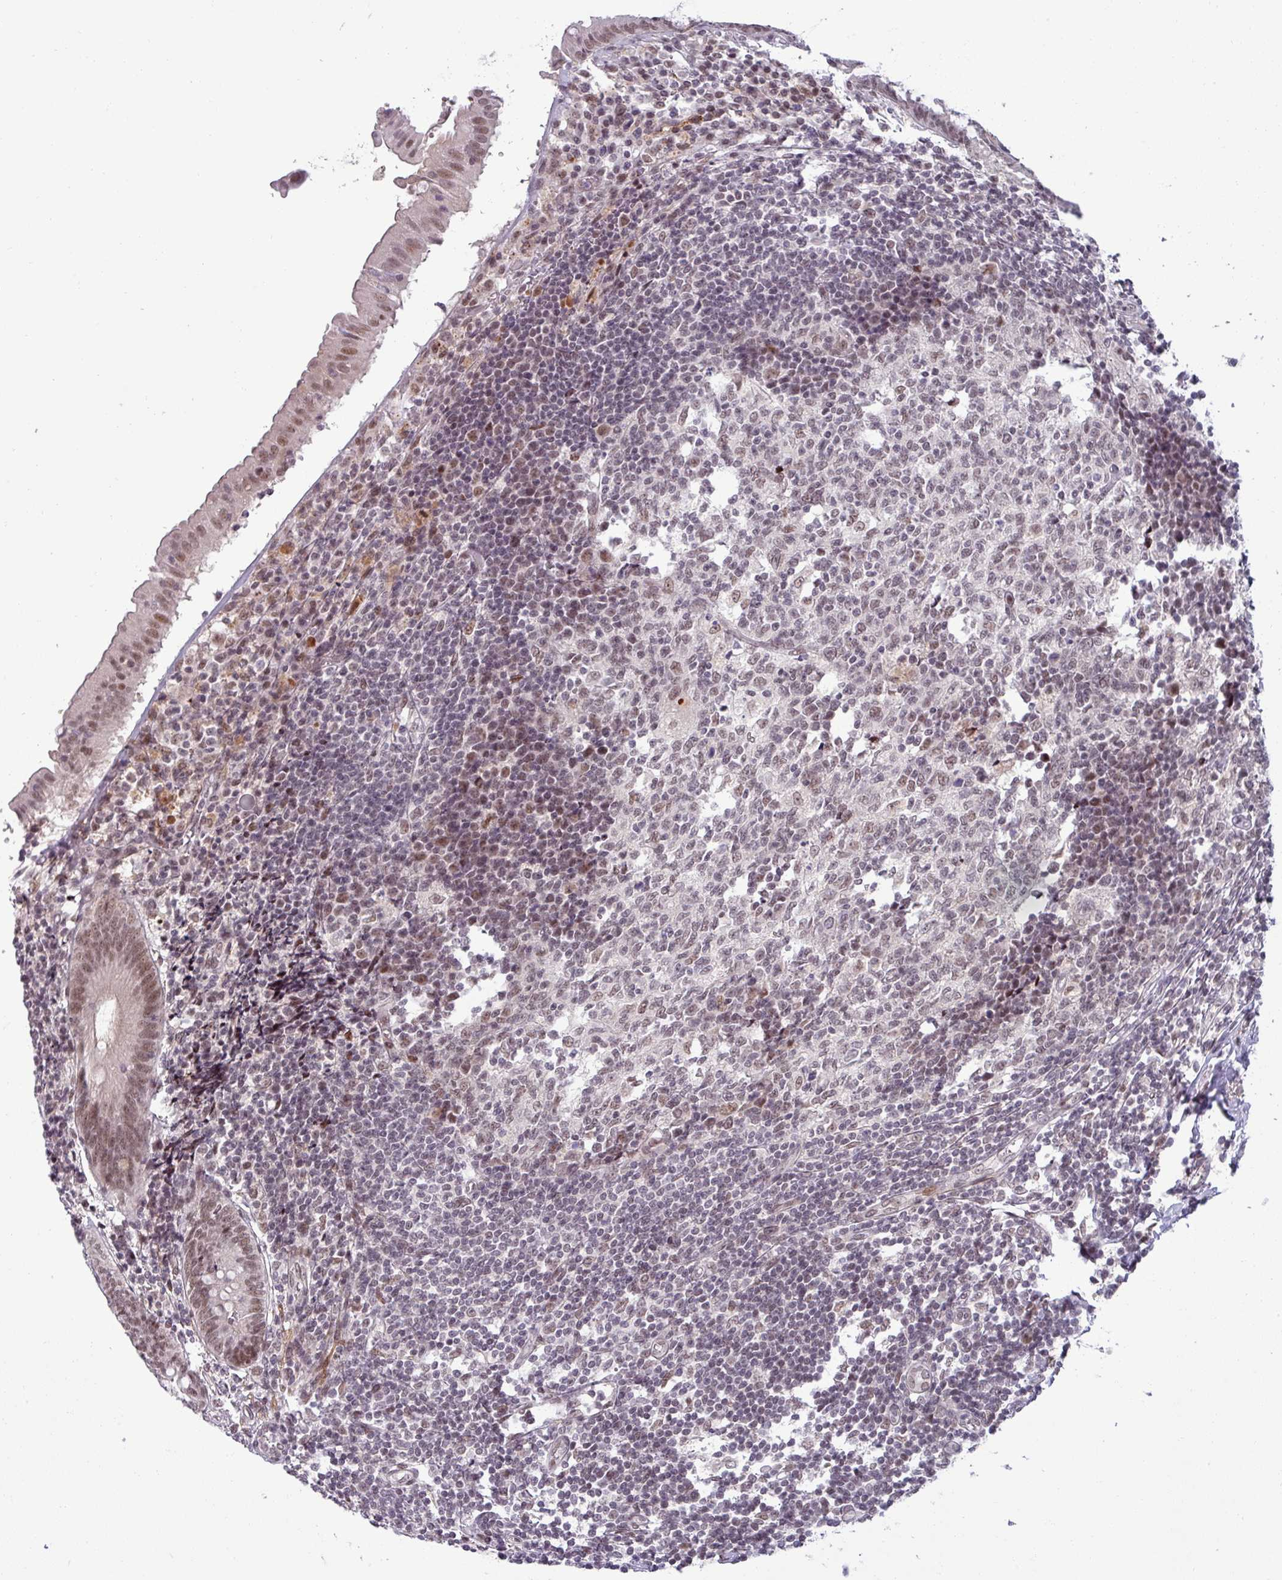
{"staining": {"intensity": "moderate", "quantity": ">75%", "location": "nuclear"}, "tissue": "appendix", "cell_type": "Glandular cells", "image_type": "normal", "snomed": [{"axis": "morphology", "description": "Normal tissue, NOS"}, {"axis": "topography", "description": "Appendix"}], "caption": "DAB (3,3'-diaminobenzidine) immunohistochemical staining of unremarkable appendix displays moderate nuclear protein positivity in about >75% of glandular cells.", "gene": "PTPN20", "patient": {"sex": "male", "age": 55}}